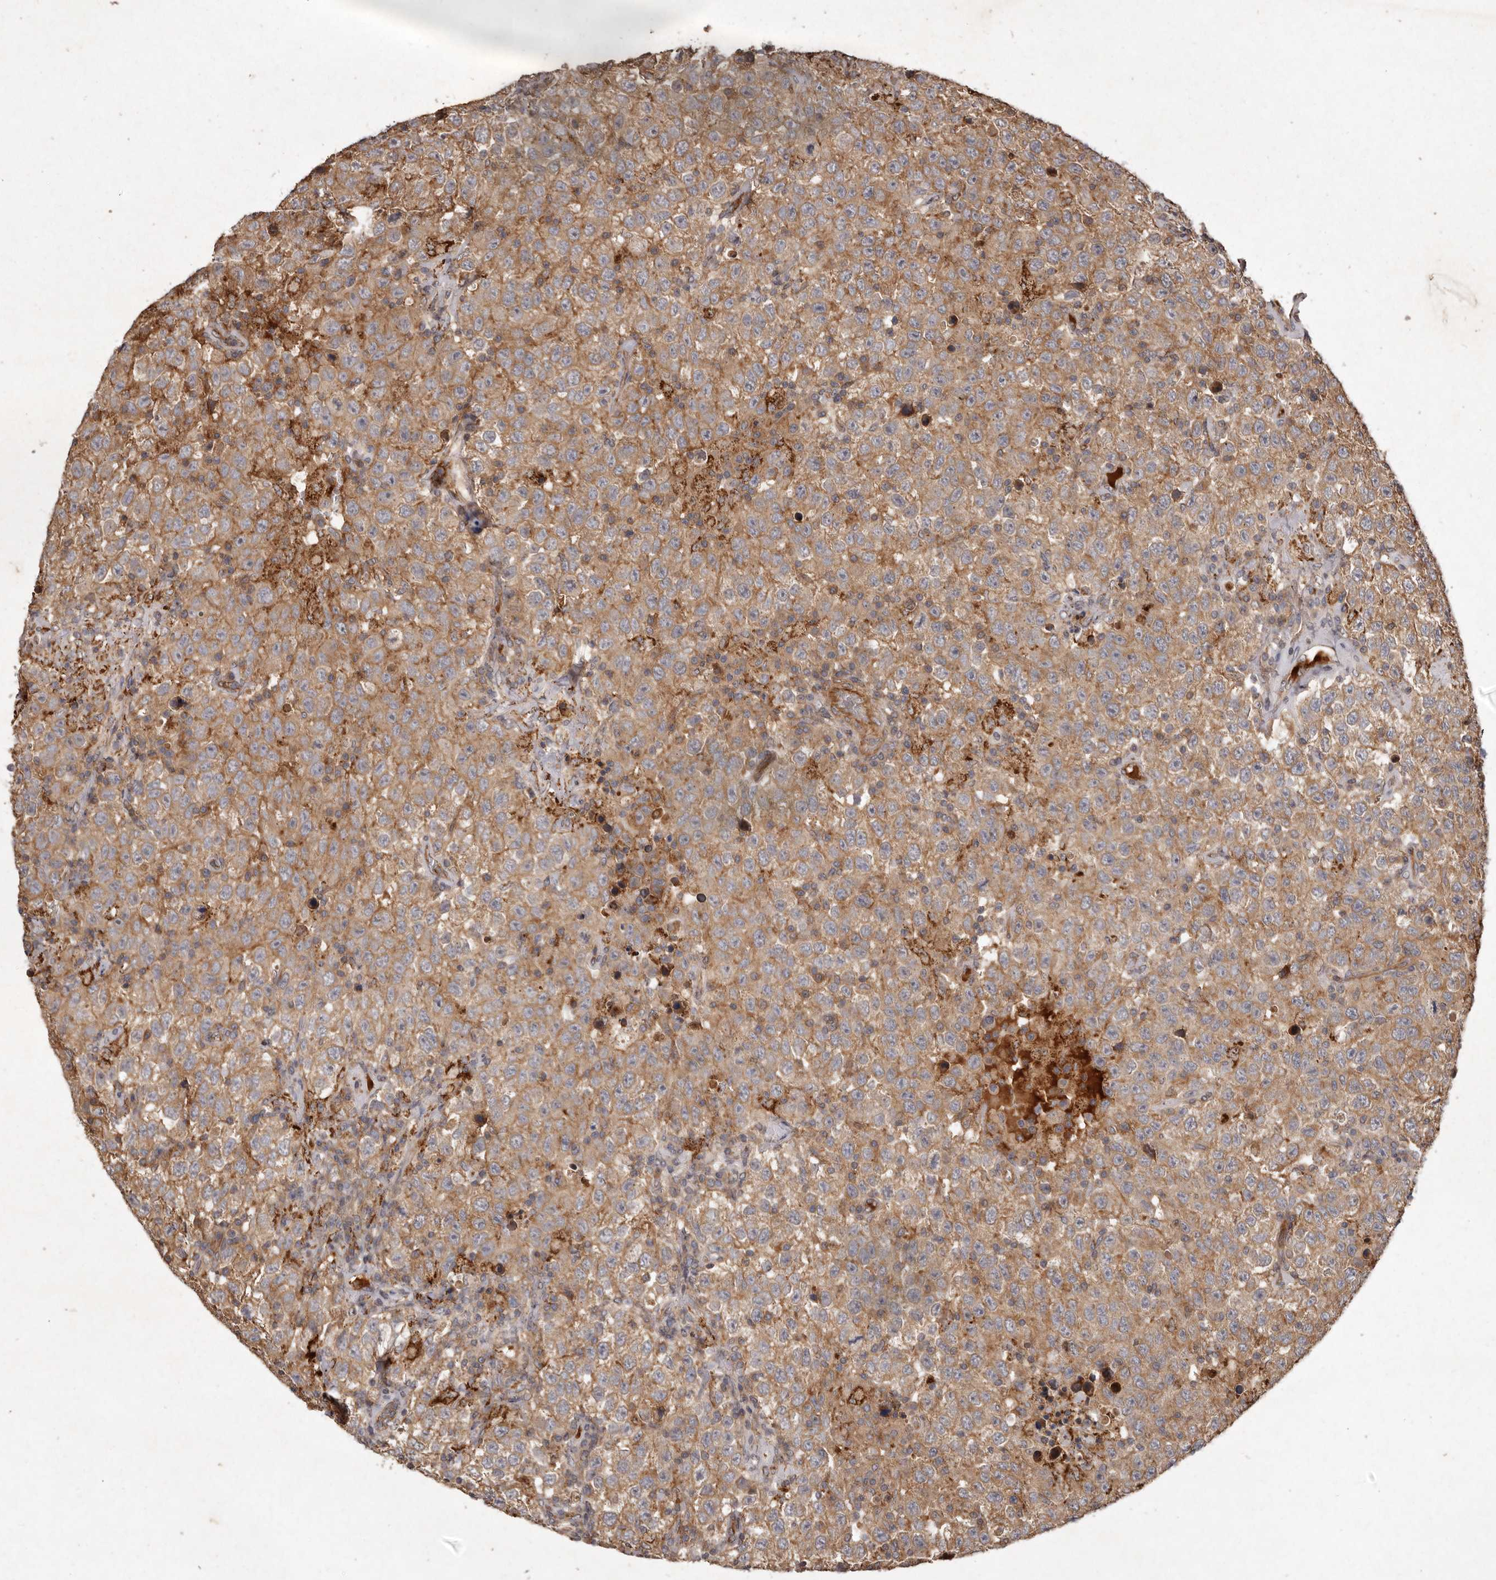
{"staining": {"intensity": "moderate", "quantity": ">75%", "location": "cytoplasmic/membranous"}, "tissue": "testis cancer", "cell_type": "Tumor cells", "image_type": "cancer", "snomed": [{"axis": "morphology", "description": "Seminoma, NOS"}, {"axis": "topography", "description": "Testis"}], "caption": "The immunohistochemical stain labels moderate cytoplasmic/membranous expression in tumor cells of seminoma (testis) tissue.", "gene": "SEMA3A", "patient": {"sex": "male", "age": 41}}